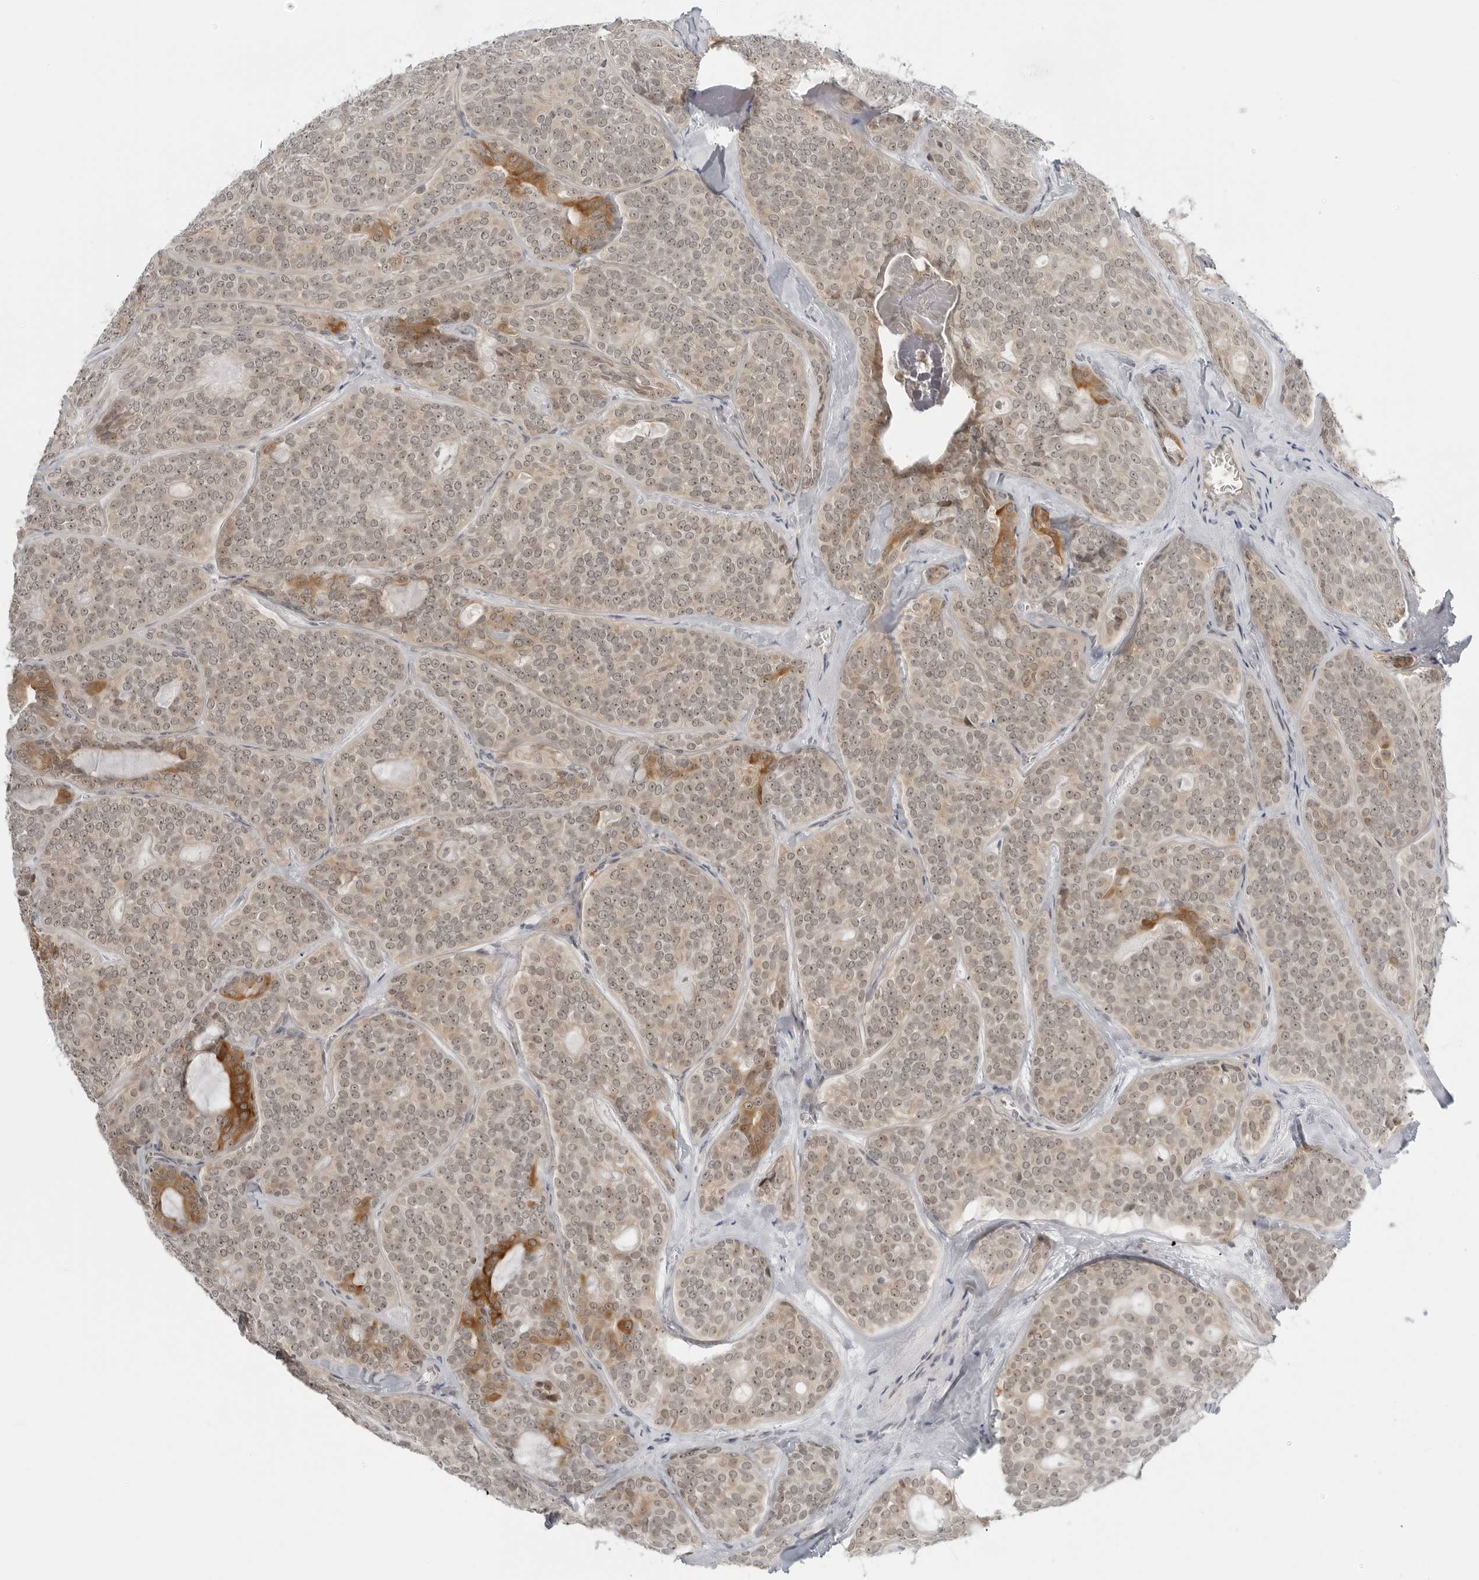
{"staining": {"intensity": "moderate", "quantity": "<25%", "location": "cytoplasmic/membranous,nuclear"}, "tissue": "head and neck cancer", "cell_type": "Tumor cells", "image_type": "cancer", "snomed": [{"axis": "morphology", "description": "Adenocarcinoma, NOS"}, {"axis": "topography", "description": "Head-Neck"}], "caption": "Human head and neck adenocarcinoma stained for a protein (brown) shows moderate cytoplasmic/membranous and nuclear positive staining in about <25% of tumor cells.", "gene": "SUGCT", "patient": {"sex": "male", "age": 66}}